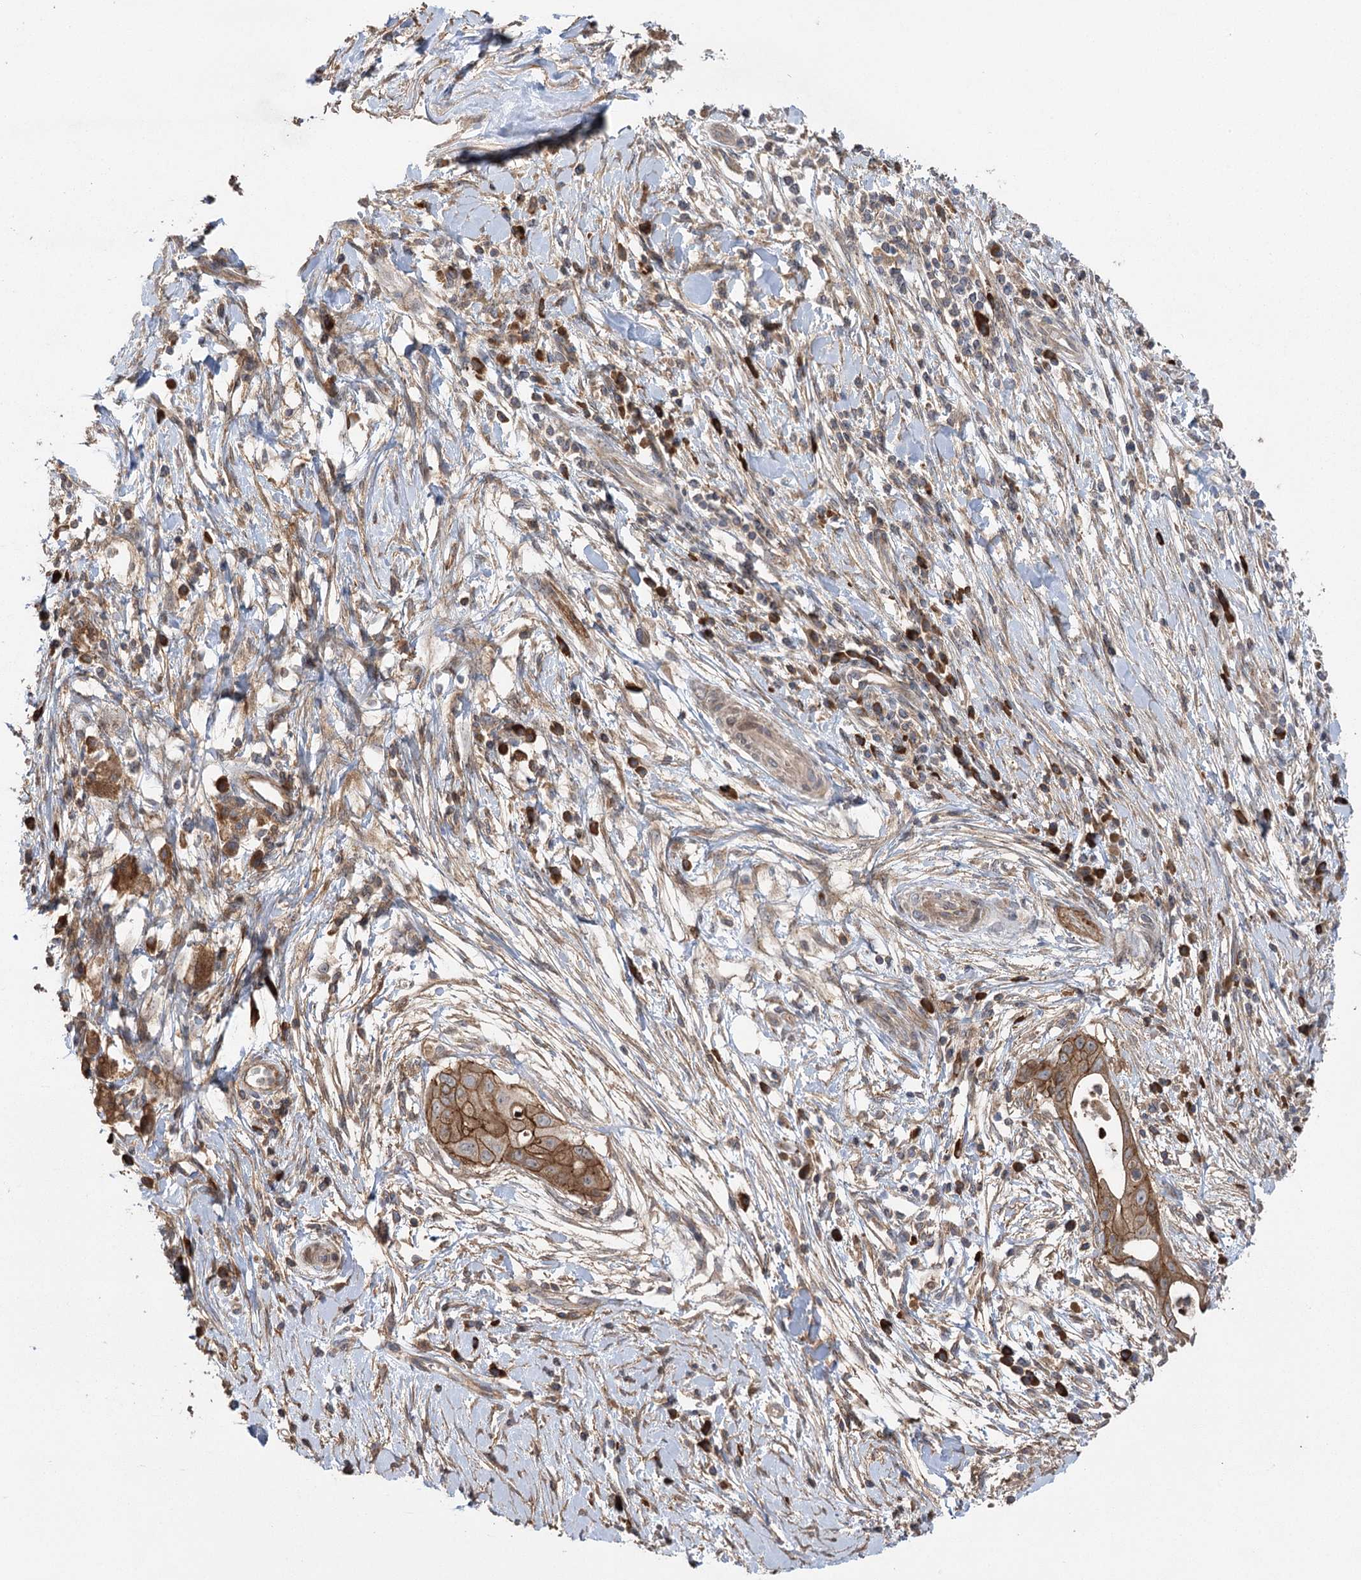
{"staining": {"intensity": "strong", "quantity": ">75%", "location": "cytoplasmic/membranous"}, "tissue": "pancreatic cancer", "cell_type": "Tumor cells", "image_type": "cancer", "snomed": [{"axis": "morphology", "description": "Adenocarcinoma, NOS"}, {"axis": "topography", "description": "Pancreas"}], "caption": "Pancreatic cancer was stained to show a protein in brown. There is high levels of strong cytoplasmic/membranous staining in about >75% of tumor cells.", "gene": "KCNN2", "patient": {"sex": "male", "age": 68}}